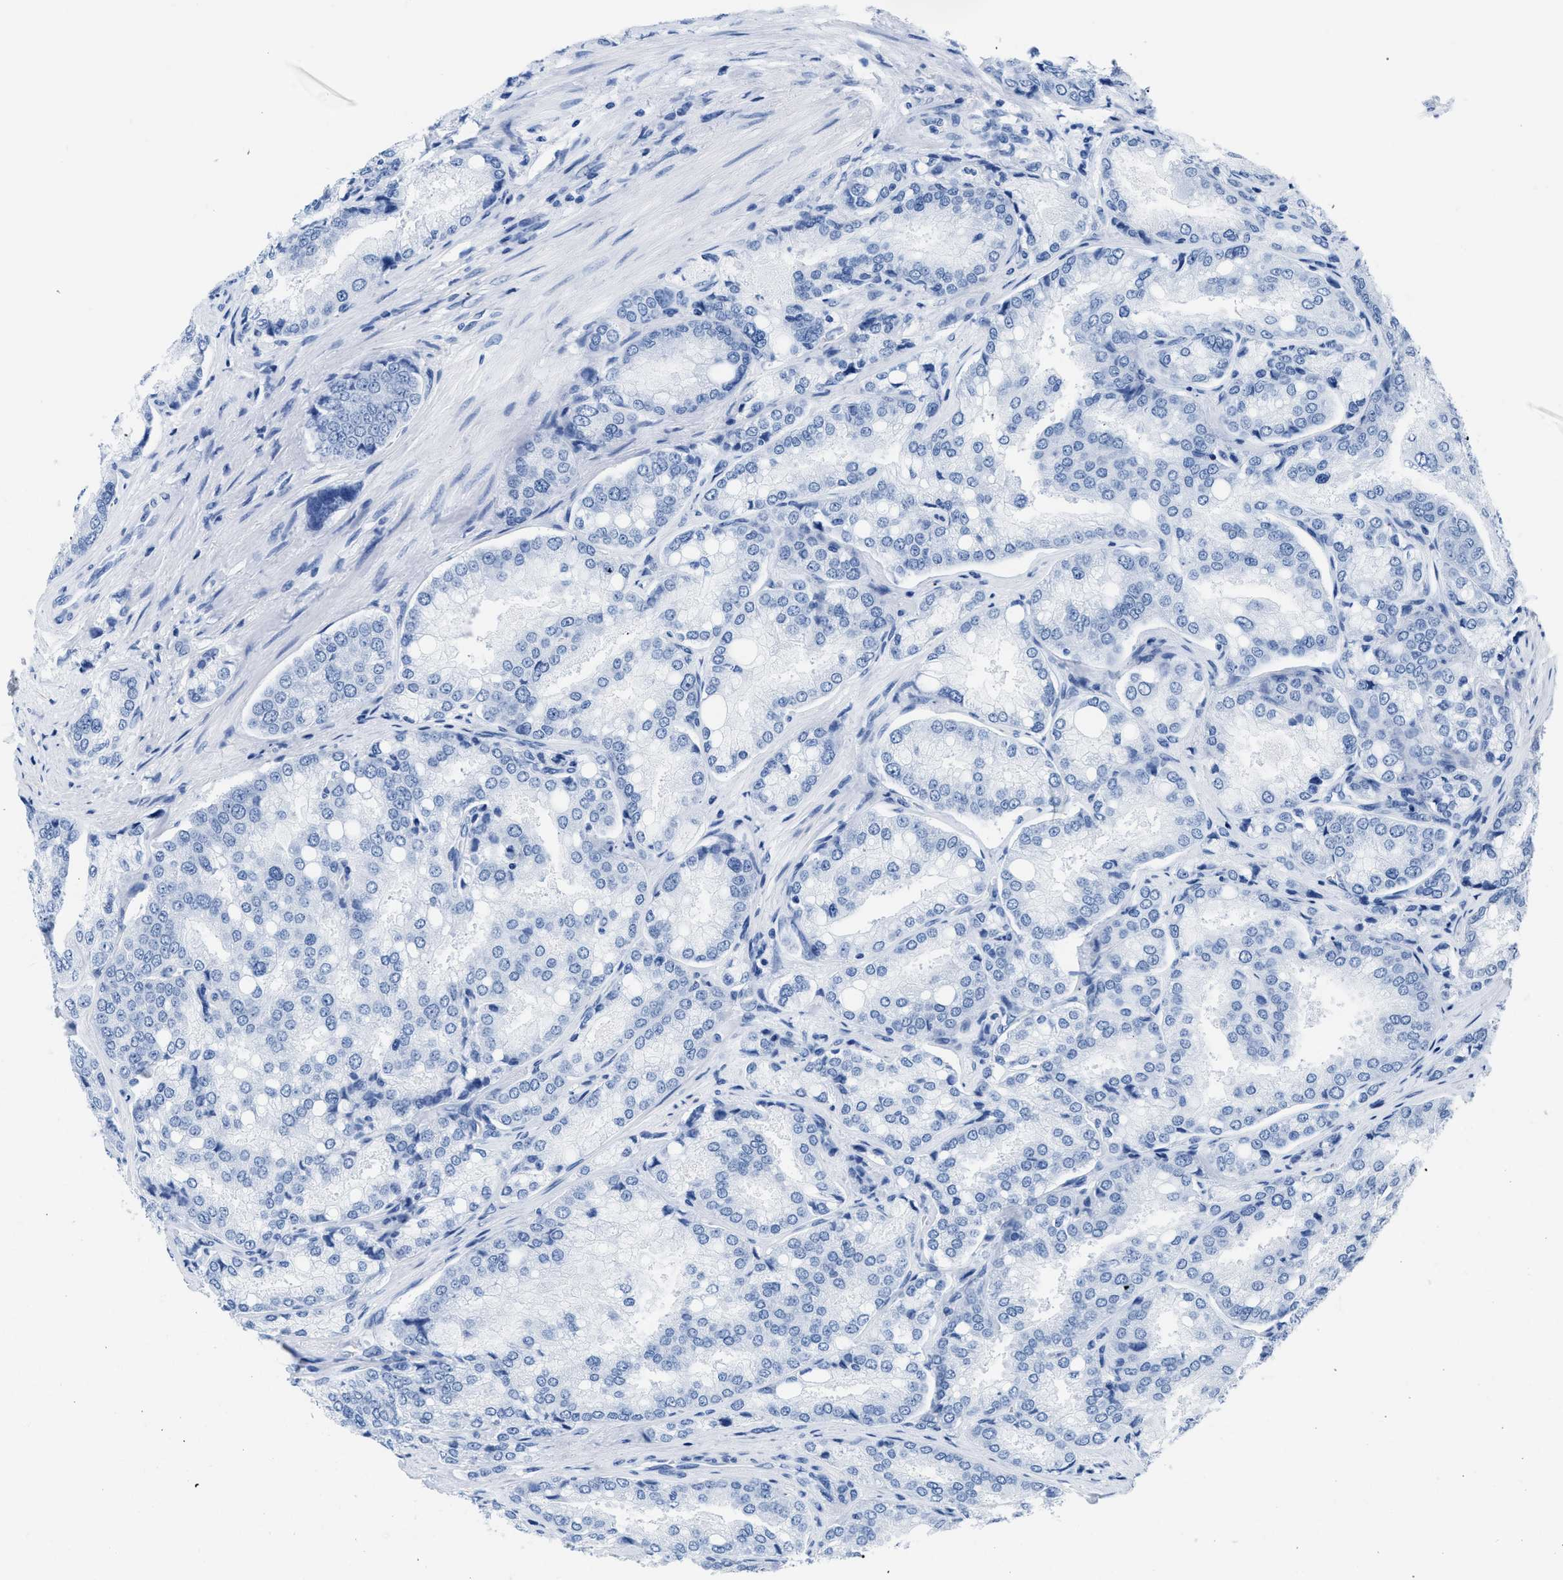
{"staining": {"intensity": "negative", "quantity": "none", "location": "none"}, "tissue": "prostate cancer", "cell_type": "Tumor cells", "image_type": "cancer", "snomed": [{"axis": "morphology", "description": "Adenocarcinoma, High grade"}, {"axis": "topography", "description": "Prostate"}], "caption": "Immunohistochemistry micrograph of prostate high-grade adenocarcinoma stained for a protein (brown), which shows no expression in tumor cells.", "gene": "CTBP1", "patient": {"sex": "male", "age": 50}}